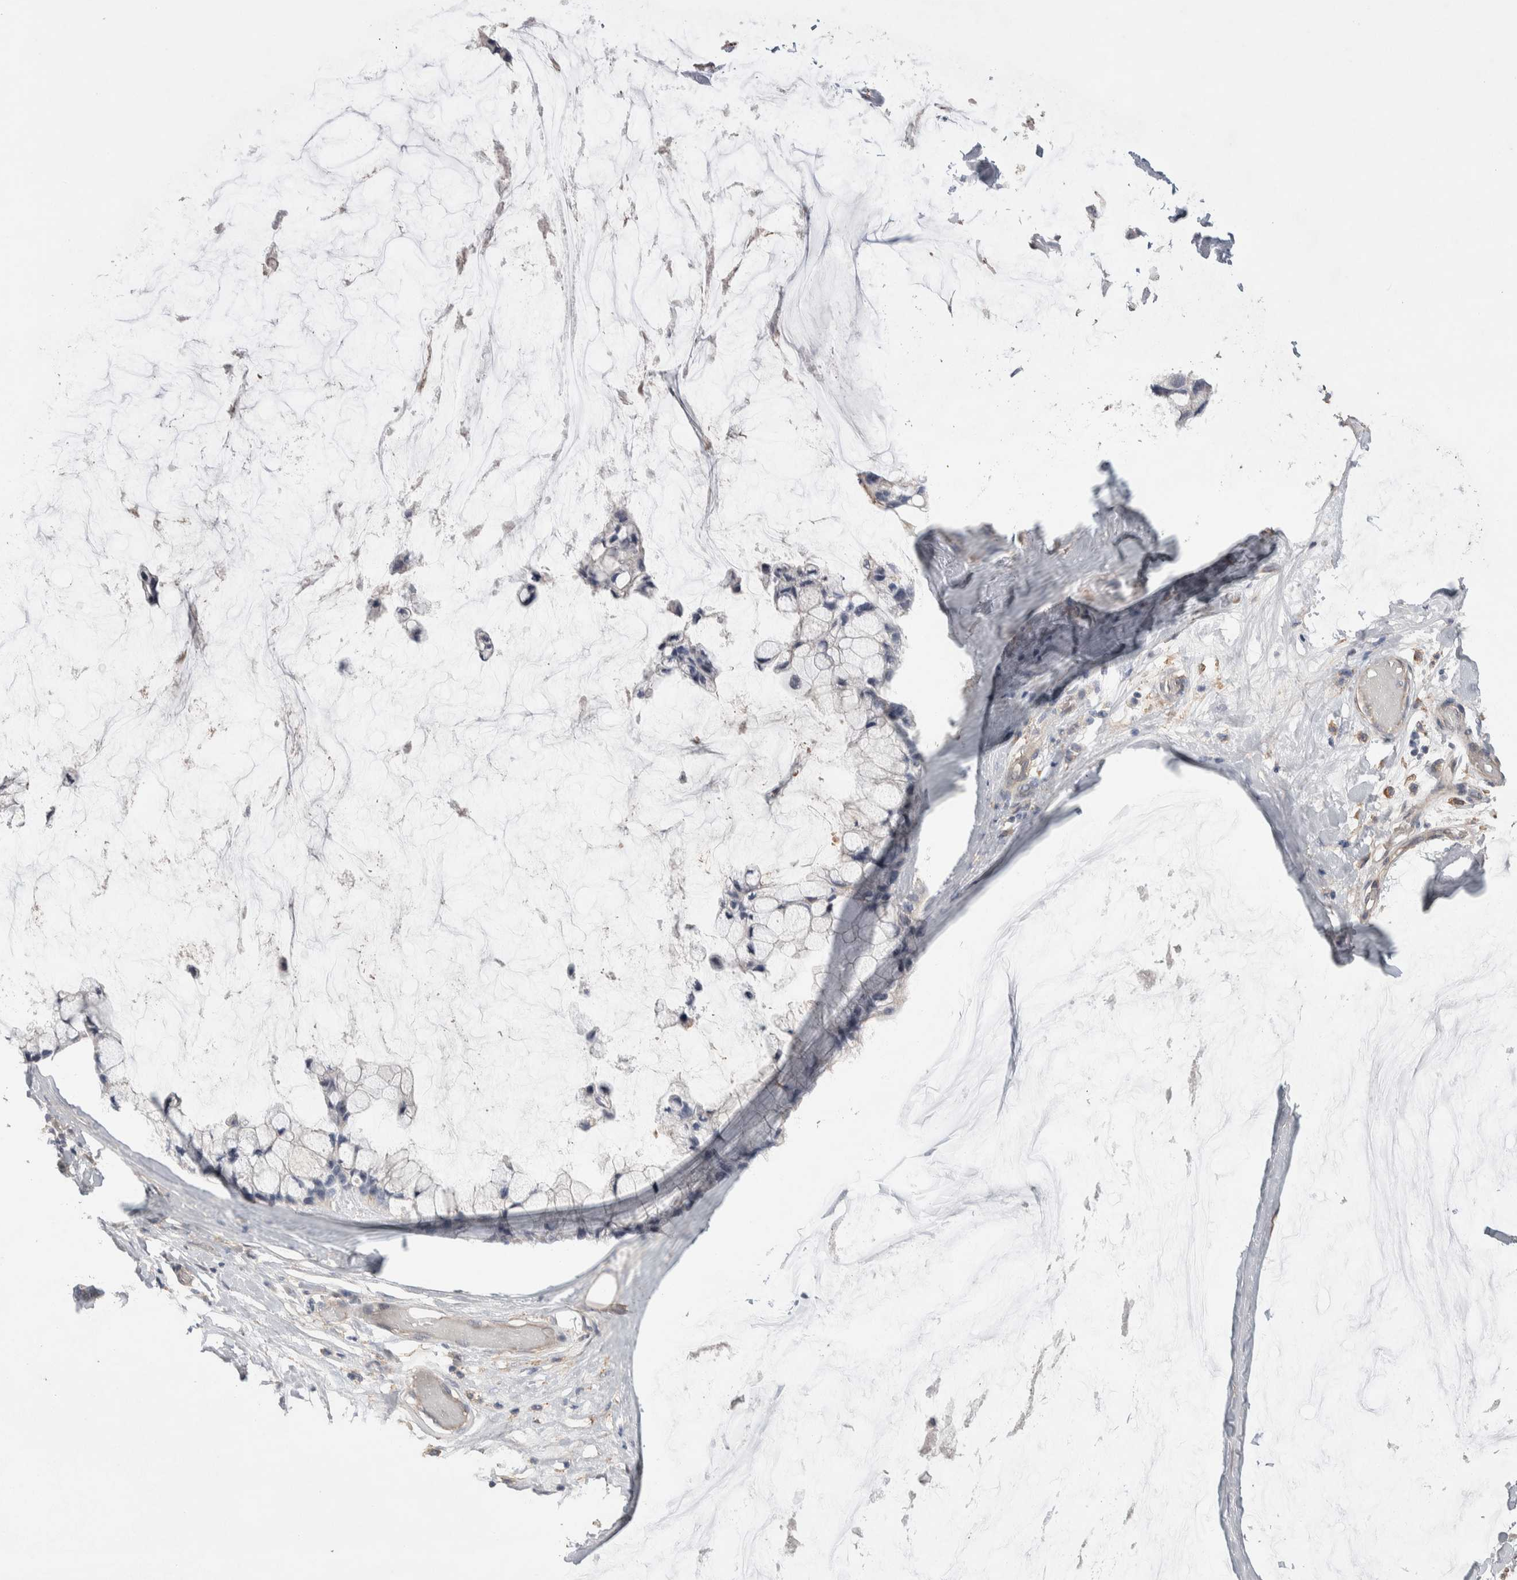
{"staining": {"intensity": "negative", "quantity": "none", "location": "none"}, "tissue": "ovarian cancer", "cell_type": "Tumor cells", "image_type": "cancer", "snomed": [{"axis": "morphology", "description": "Cystadenocarcinoma, mucinous, NOS"}, {"axis": "topography", "description": "Ovary"}], "caption": "DAB immunohistochemical staining of ovarian mucinous cystadenocarcinoma reveals no significant staining in tumor cells.", "gene": "GCNA", "patient": {"sex": "female", "age": 39}}